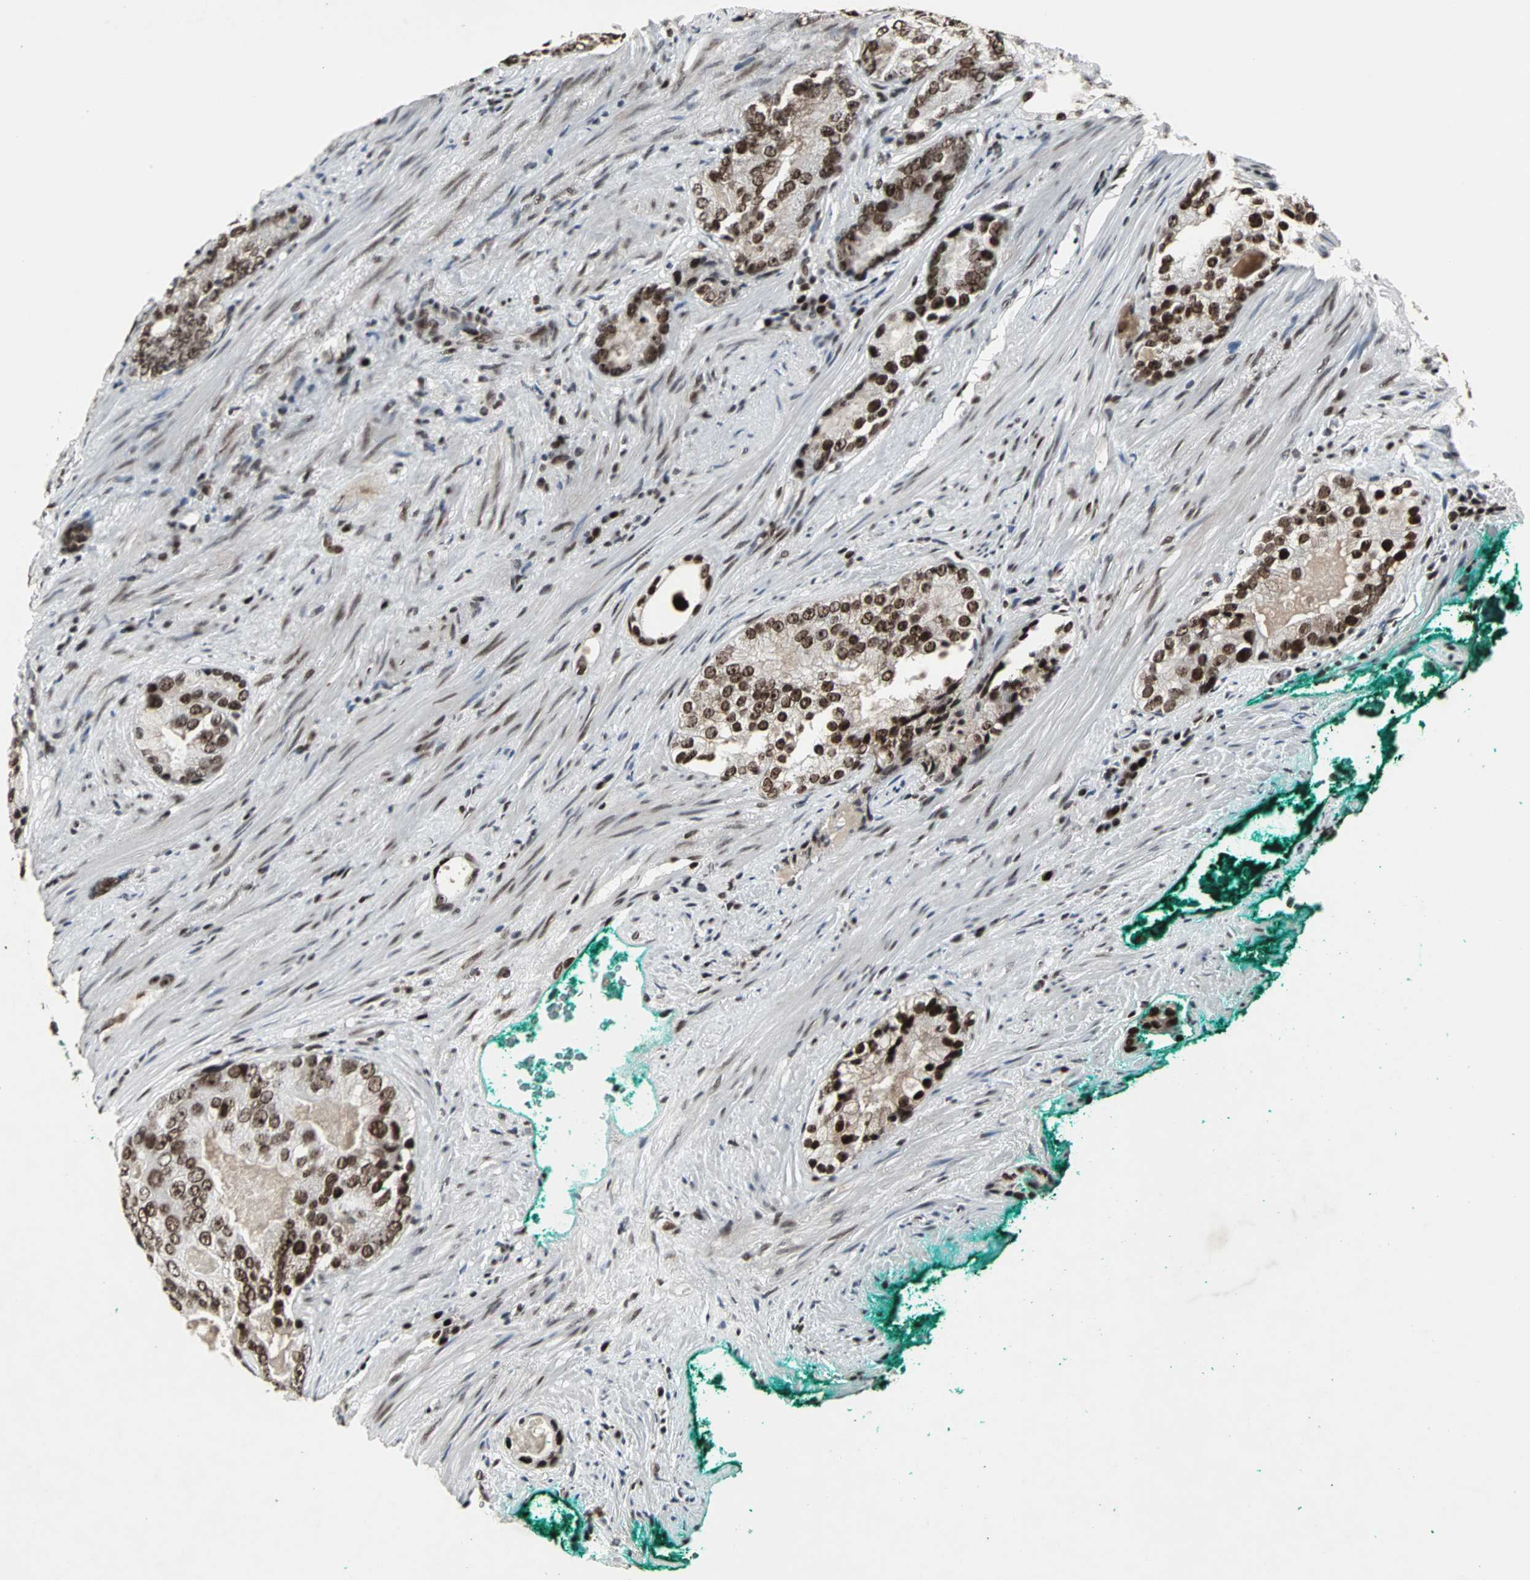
{"staining": {"intensity": "strong", "quantity": ">75%", "location": "nuclear"}, "tissue": "prostate cancer", "cell_type": "Tumor cells", "image_type": "cancer", "snomed": [{"axis": "morphology", "description": "Adenocarcinoma, High grade"}, {"axis": "topography", "description": "Prostate"}], "caption": "This histopathology image exhibits IHC staining of human prostate high-grade adenocarcinoma, with high strong nuclear staining in about >75% of tumor cells.", "gene": "PNKP", "patient": {"sex": "male", "age": 66}}